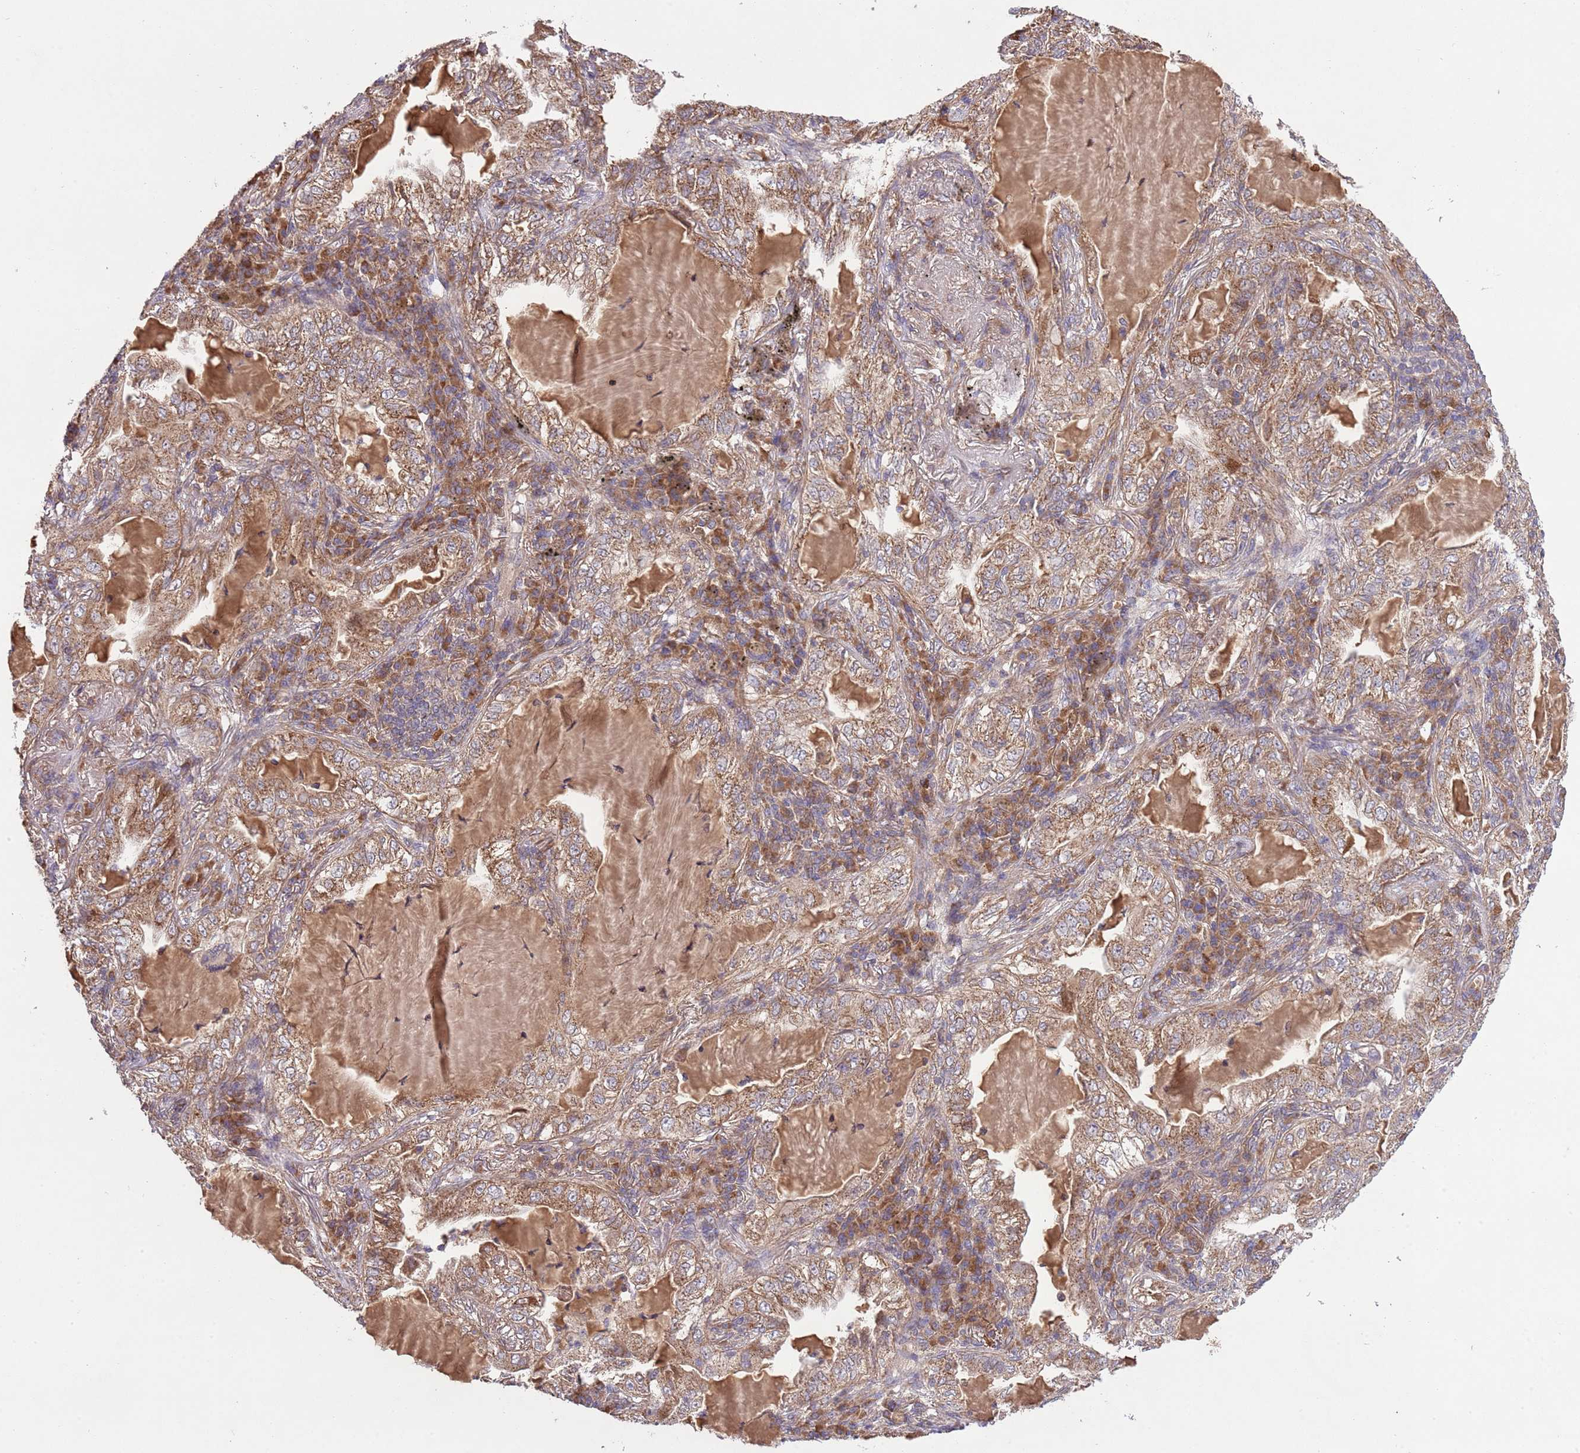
{"staining": {"intensity": "moderate", "quantity": ">75%", "location": "cytoplasmic/membranous"}, "tissue": "lung cancer", "cell_type": "Tumor cells", "image_type": "cancer", "snomed": [{"axis": "morphology", "description": "Adenocarcinoma, NOS"}, {"axis": "topography", "description": "Lung"}], "caption": "The micrograph exhibits a brown stain indicating the presence of a protein in the cytoplasmic/membranous of tumor cells in adenocarcinoma (lung). The protein is stained brown, and the nuclei are stained in blue (DAB (3,3'-diaminobenzidine) IHC with brightfield microscopy, high magnification).", "gene": "MFNG", "patient": {"sex": "female", "age": 73}}